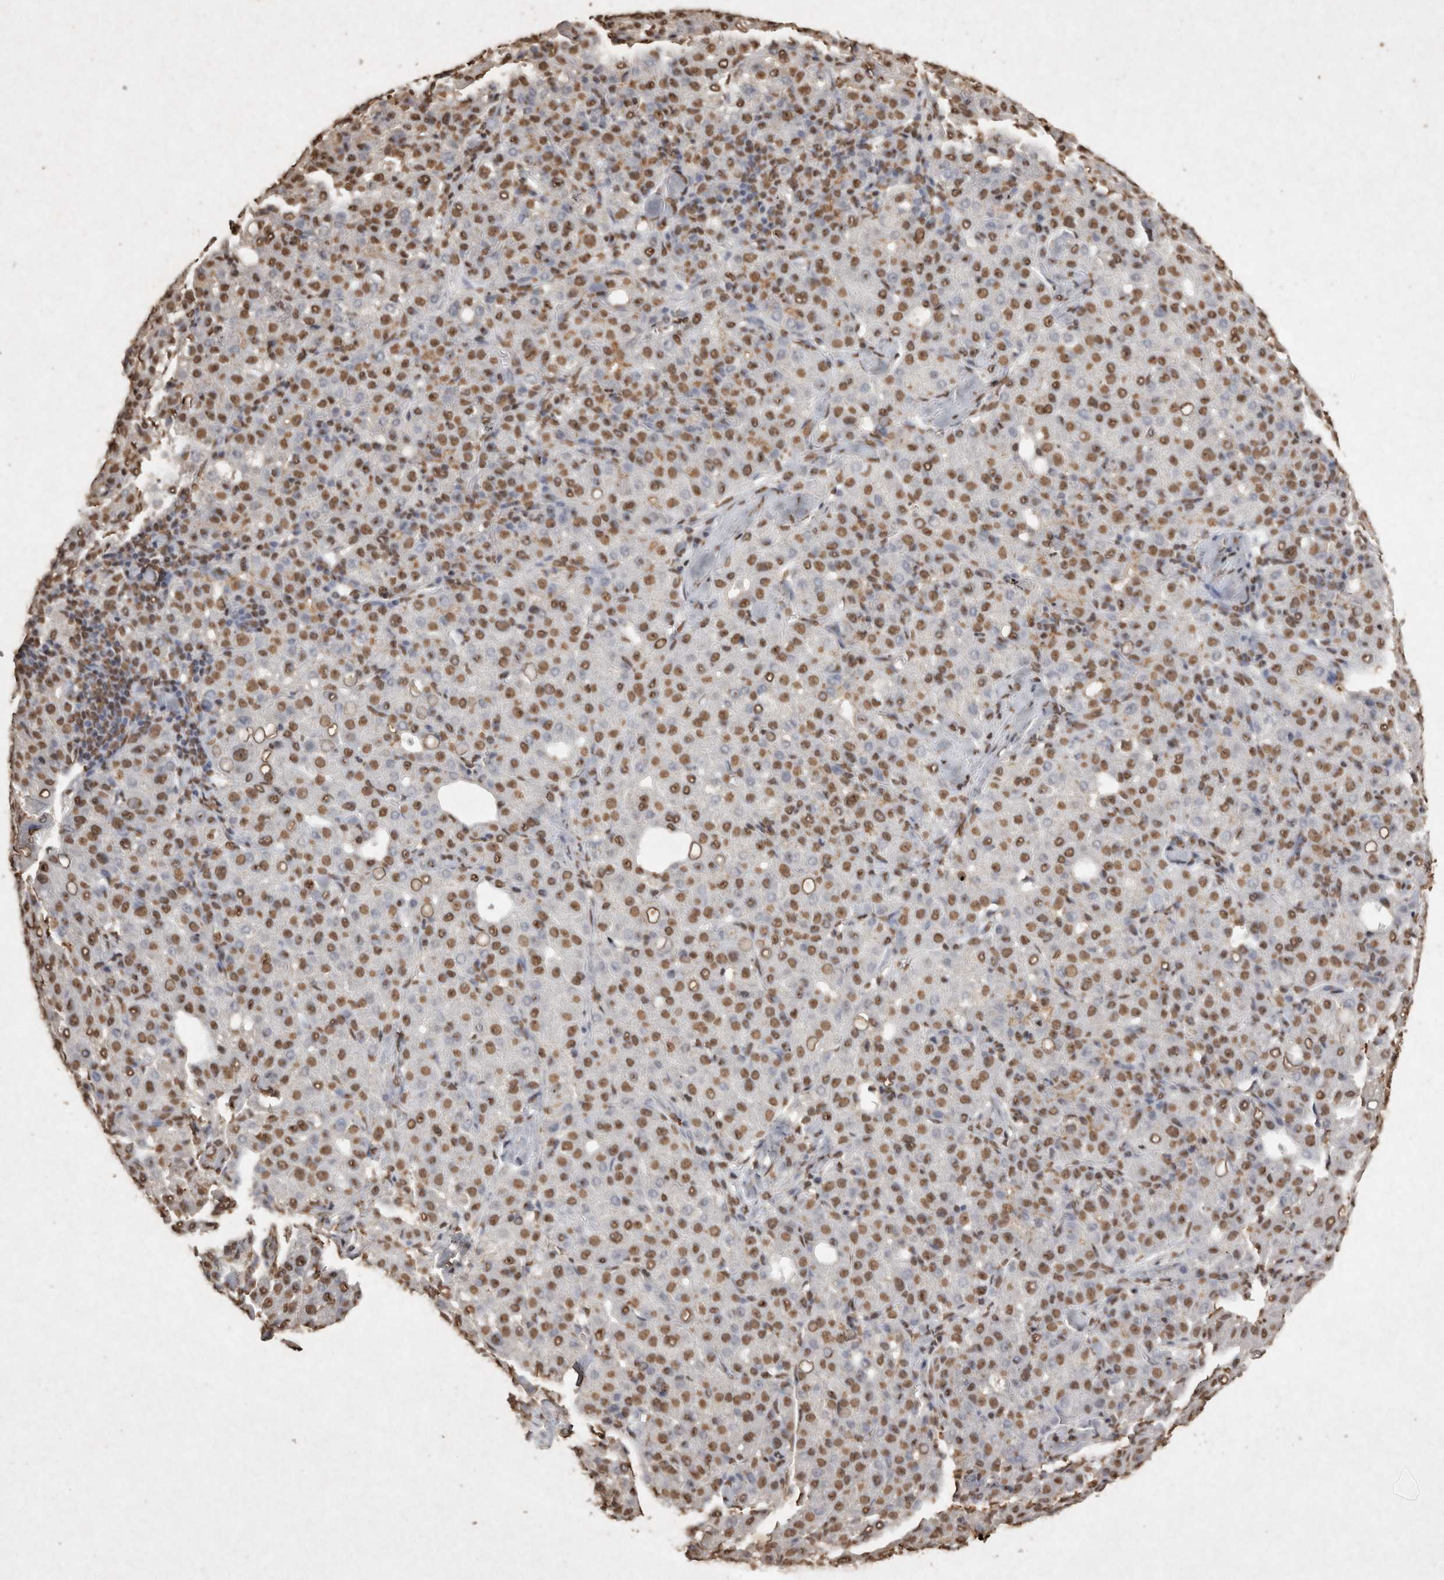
{"staining": {"intensity": "moderate", "quantity": ">75%", "location": "nuclear"}, "tissue": "liver cancer", "cell_type": "Tumor cells", "image_type": "cancer", "snomed": [{"axis": "morphology", "description": "Carcinoma, Hepatocellular, NOS"}, {"axis": "topography", "description": "Liver"}], "caption": "An immunohistochemistry (IHC) photomicrograph of tumor tissue is shown. Protein staining in brown shows moderate nuclear positivity in liver cancer (hepatocellular carcinoma) within tumor cells. (Stains: DAB (3,3'-diaminobenzidine) in brown, nuclei in blue, Microscopy: brightfield microscopy at high magnification).", "gene": "FSTL3", "patient": {"sex": "male", "age": 65}}